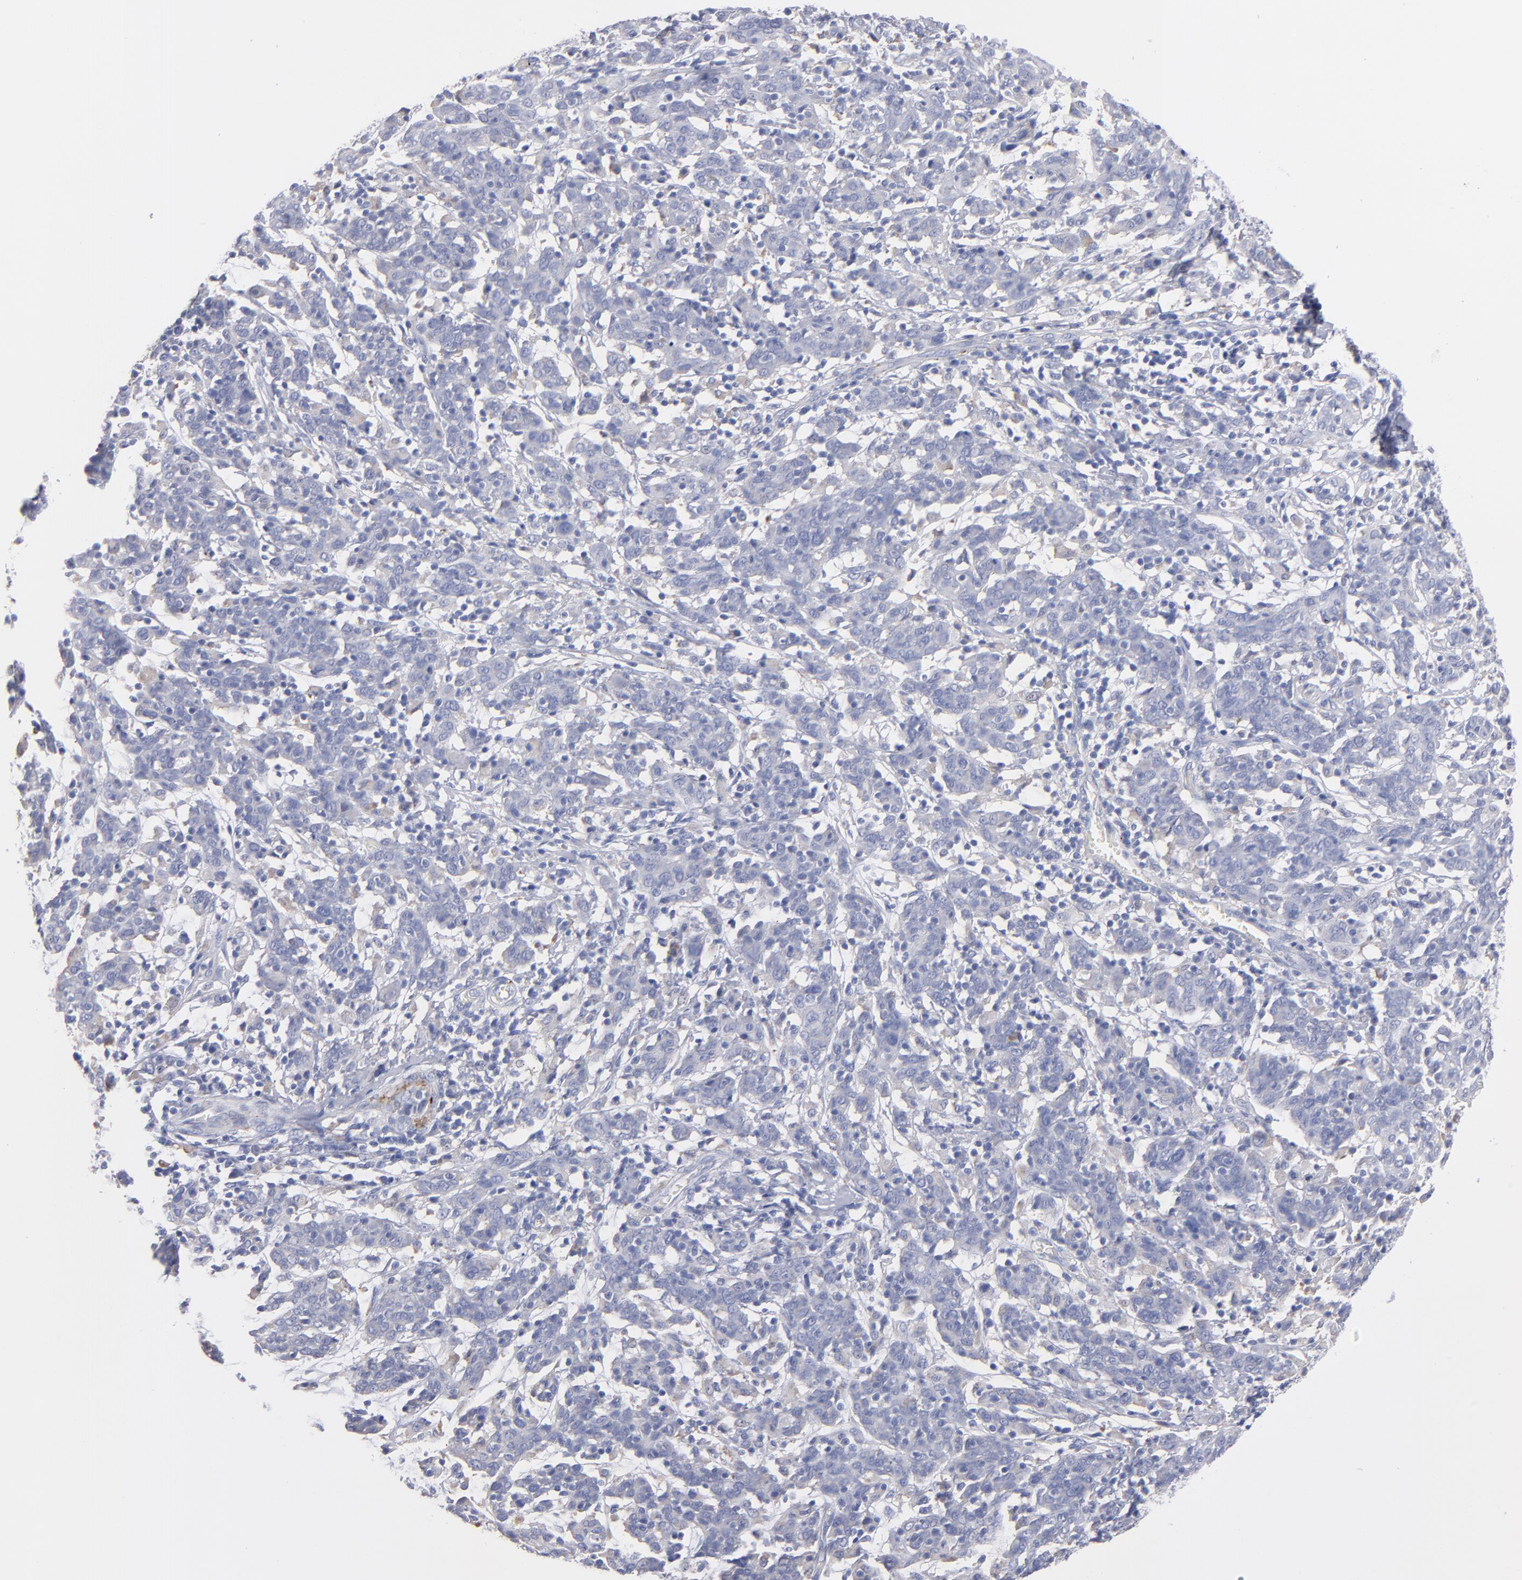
{"staining": {"intensity": "negative", "quantity": "none", "location": "none"}, "tissue": "cervical cancer", "cell_type": "Tumor cells", "image_type": "cancer", "snomed": [{"axis": "morphology", "description": "Normal tissue, NOS"}, {"axis": "morphology", "description": "Squamous cell carcinoma, NOS"}, {"axis": "topography", "description": "Cervix"}], "caption": "Immunohistochemistry photomicrograph of human squamous cell carcinoma (cervical) stained for a protein (brown), which shows no staining in tumor cells.", "gene": "MFGE8", "patient": {"sex": "female", "age": 67}}